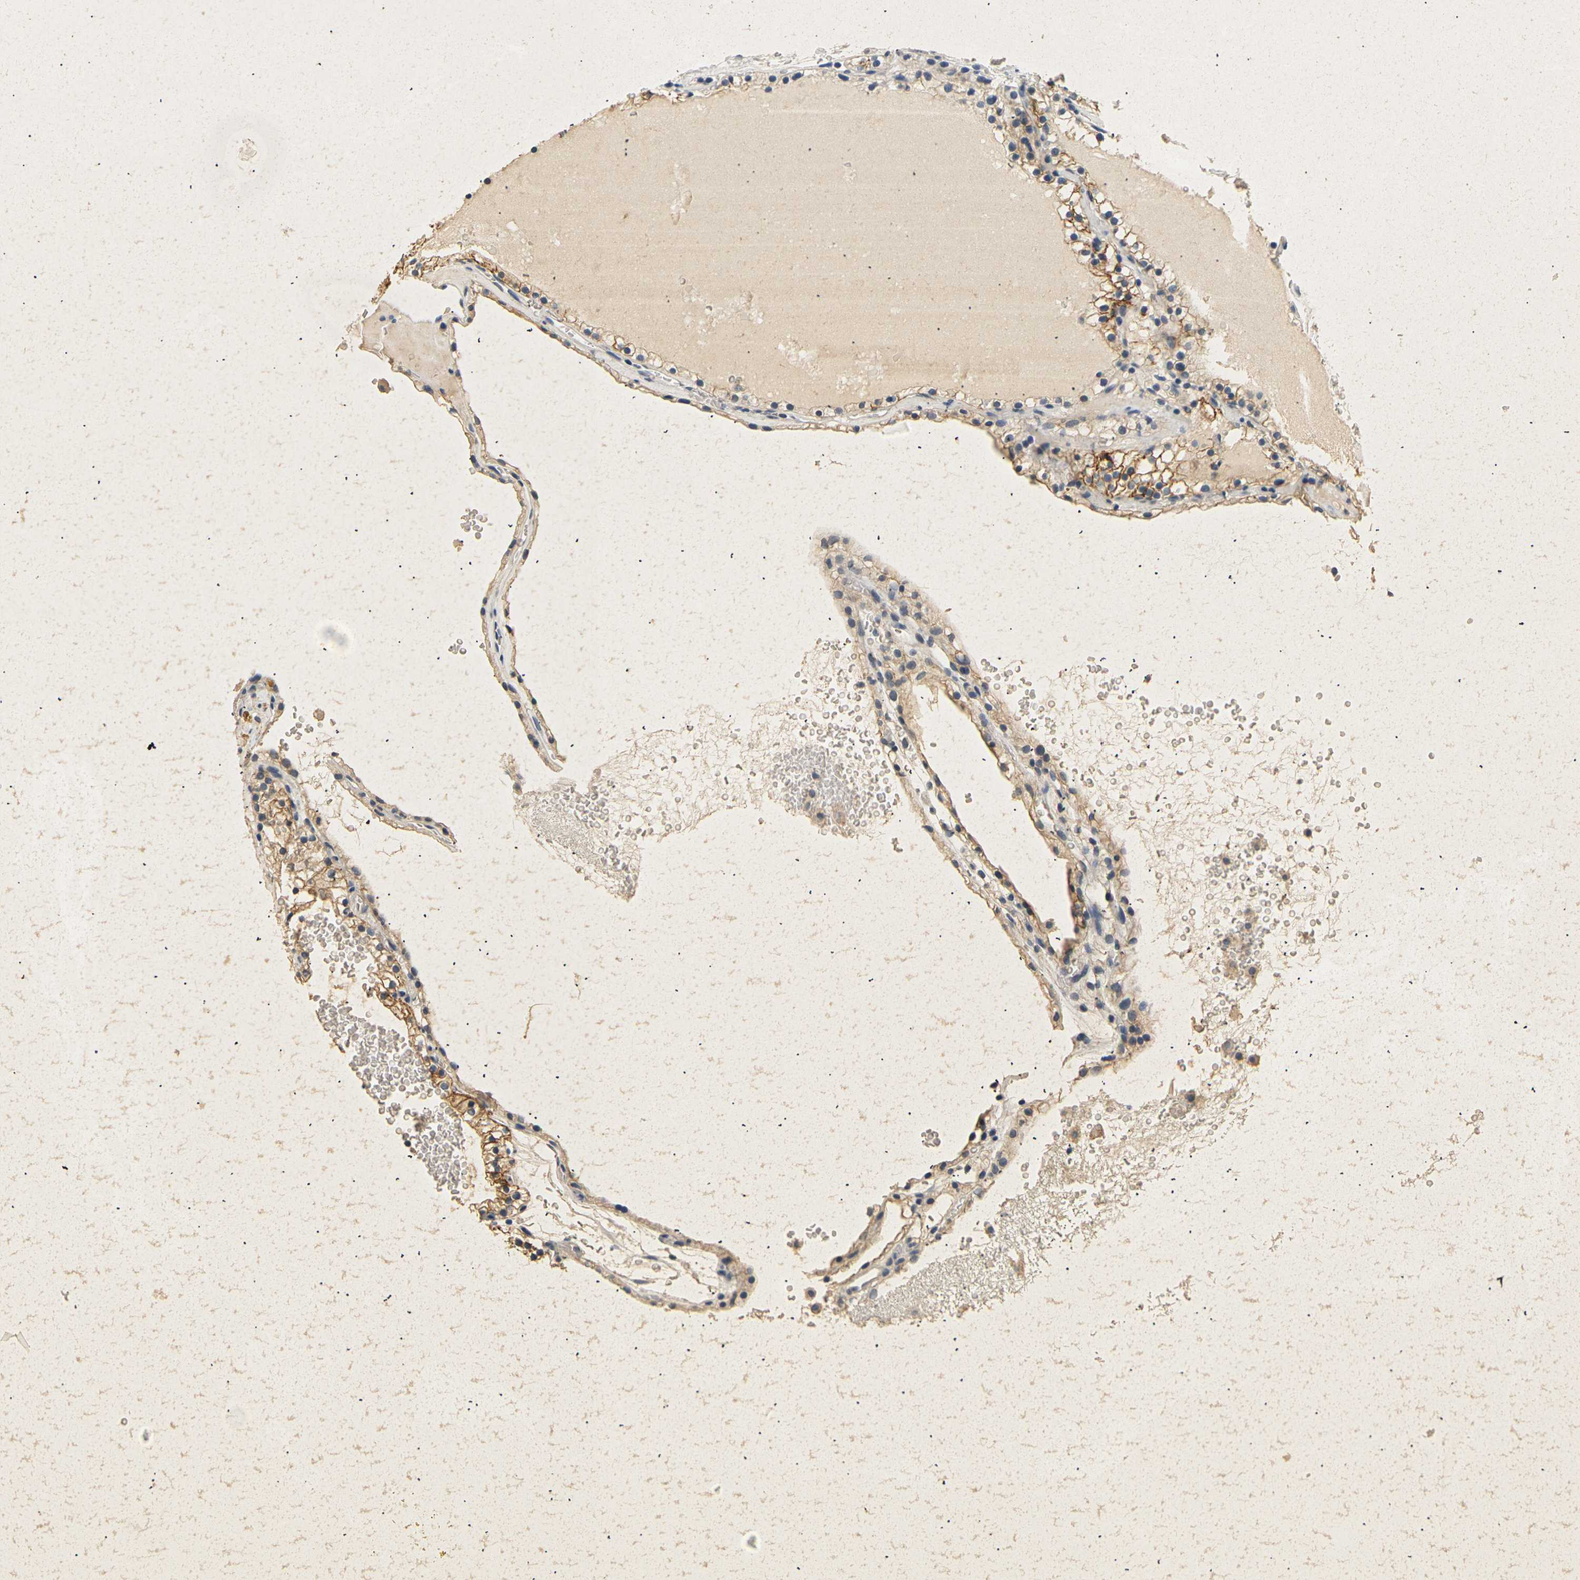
{"staining": {"intensity": "moderate", "quantity": ">75%", "location": "cytoplasmic/membranous"}, "tissue": "renal cancer", "cell_type": "Tumor cells", "image_type": "cancer", "snomed": [{"axis": "morphology", "description": "Adenocarcinoma, NOS"}, {"axis": "topography", "description": "Kidney"}], "caption": "Renal adenocarcinoma stained with a brown dye demonstrates moderate cytoplasmic/membranous positive staining in about >75% of tumor cells.", "gene": "CLDN7", "patient": {"sex": "female", "age": 41}}